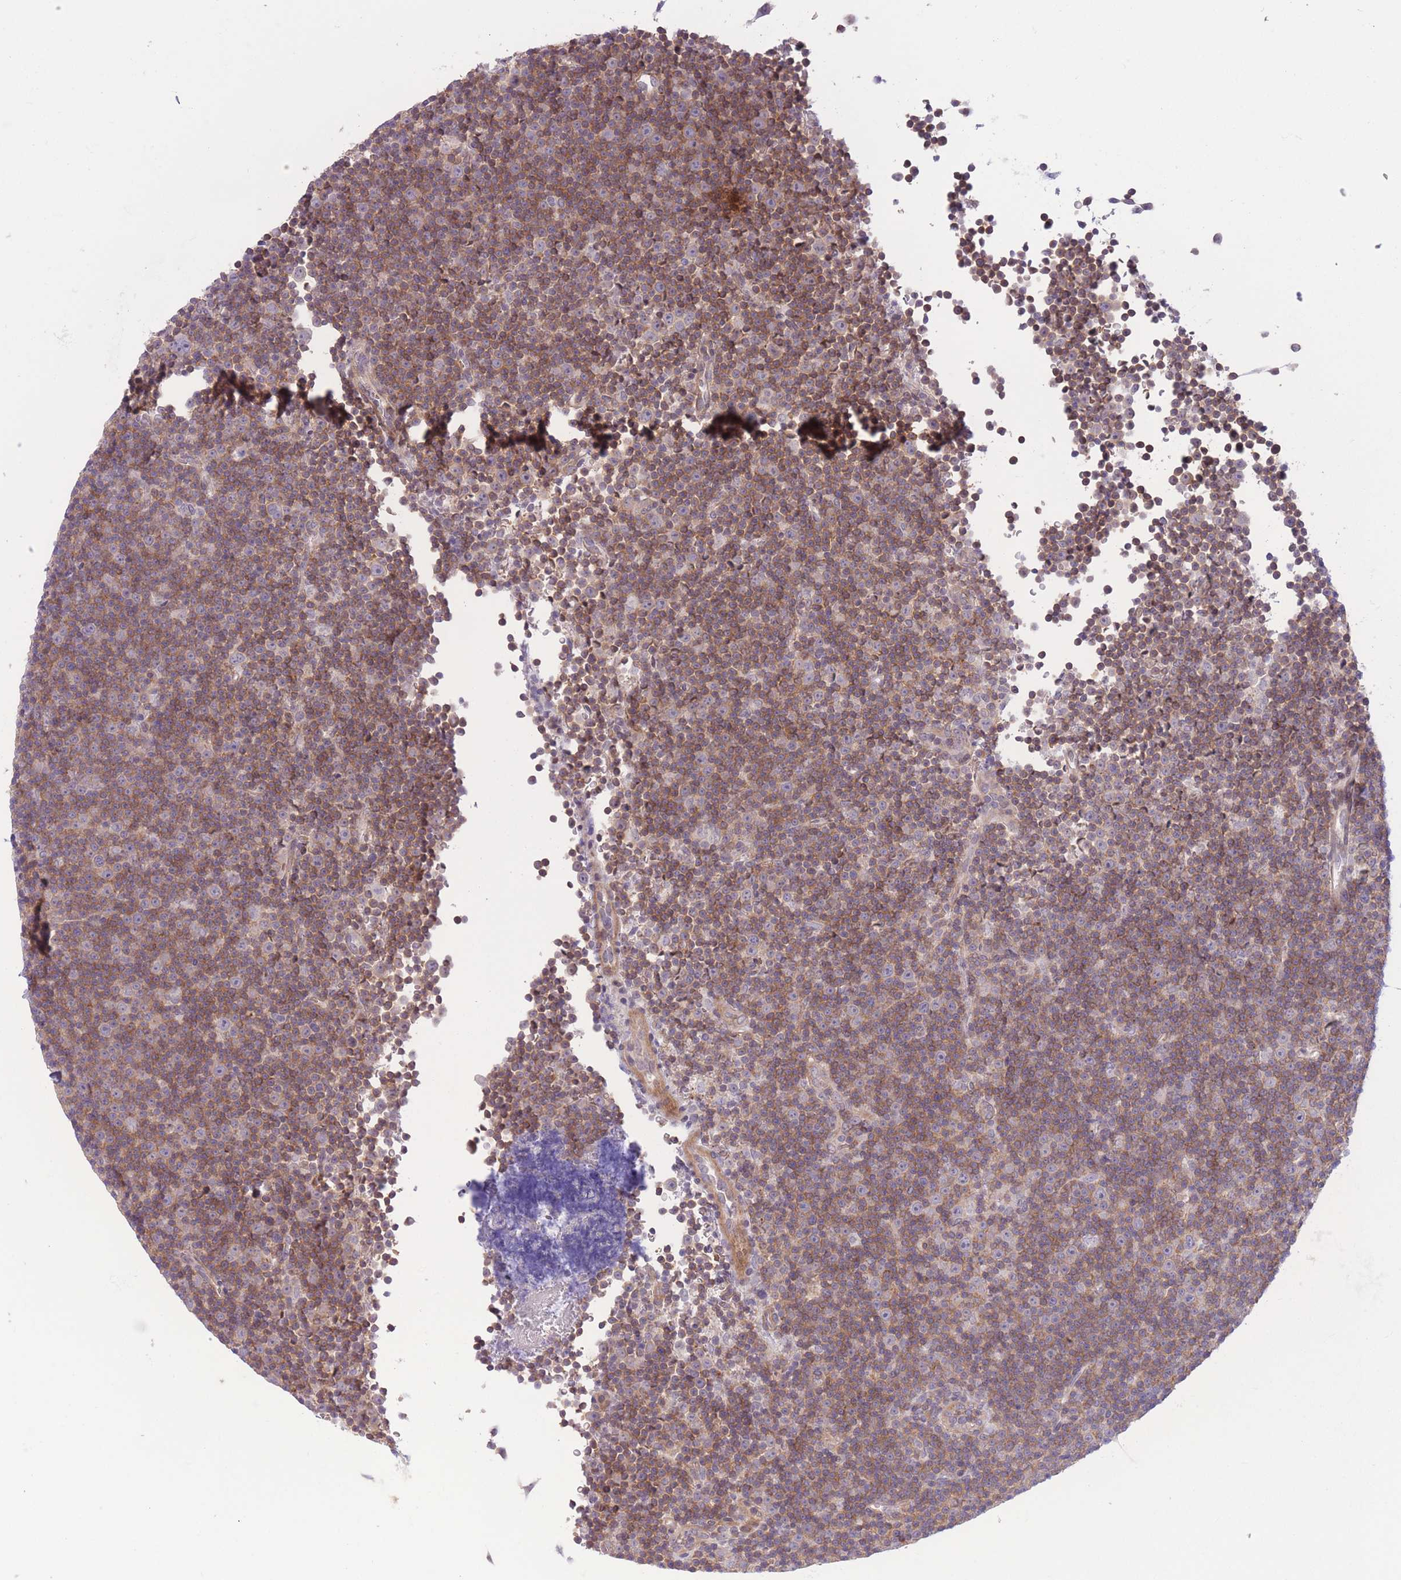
{"staining": {"intensity": "moderate", "quantity": ">75%", "location": "cytoplasmic/membranous"}, "tissue": "lymphoma", "cell_type": "Tumor cells", "image_type": "cancer", "snomed": [{"axis": "morphology", "description": "Malignant lymphoma, non-Hodgkin's type, Low grade"}, {"axis": "topography", "description": "Lymph node"}], "caption": "Protein staining by immunohistochemistry exhibits moderate cytoplasmic/membranous positivity in about >75% of tumor cells in malignant lymphoma, non-Hodgkin's type (low-grade).", "gene": "FUT5", "patient": {"sex": "female", "age": 67}}